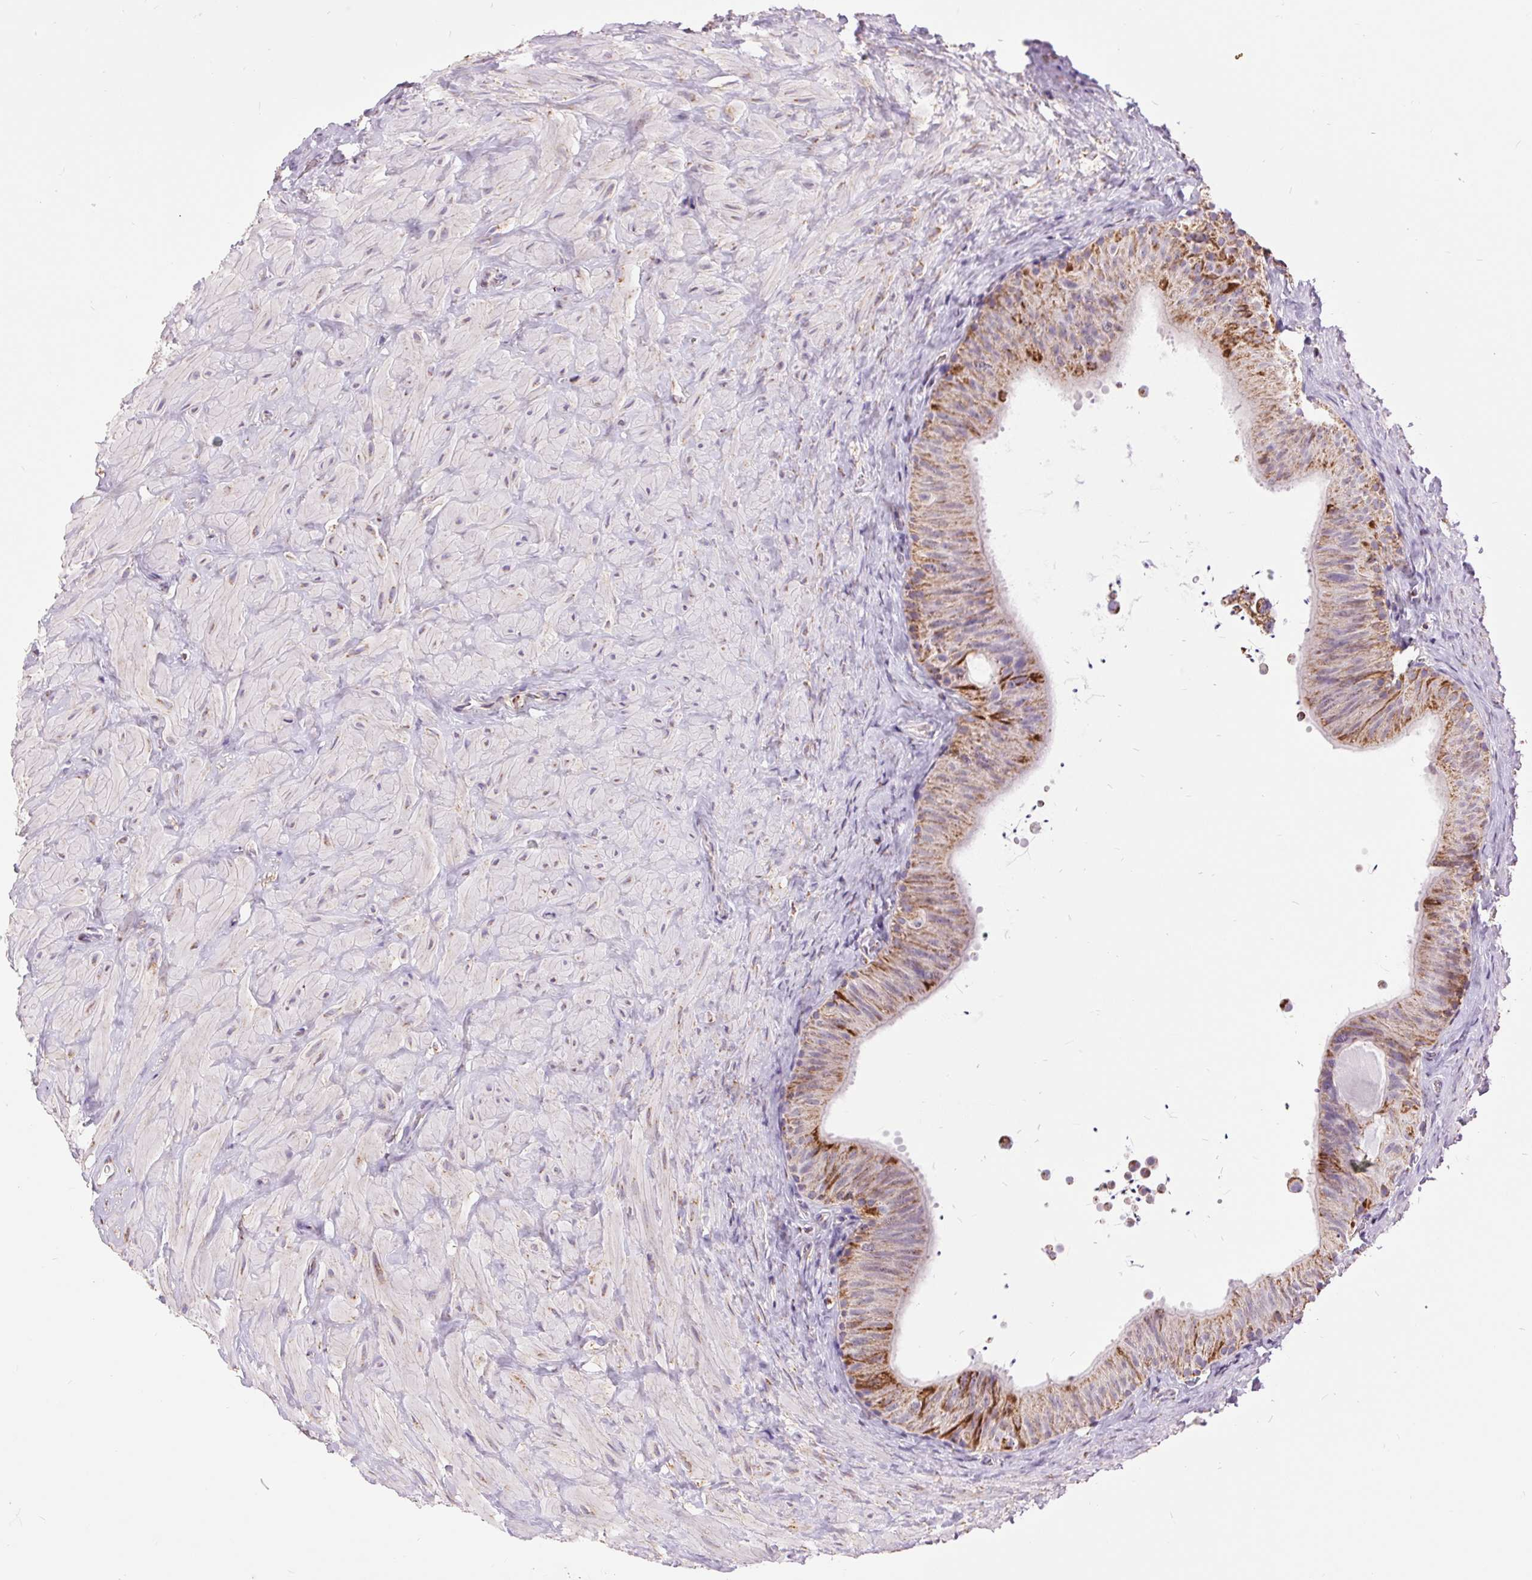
{"staining": {"intensity": "strong", "quantity": "<25%", "location": "cytoplasmic/membranous"}, "tissue": "epididymis", "cell_type": "Glandular cells", "image_type": "normal", "snomed": [{"axis": "morphology", "description": "Normal tissue, NOS"}, {"axis": "topography", "description": "Epididymis, spermatic cord, NOS"}, {"axis": "topography", "description": "Epididymis"}], "caption": "Protein expression analysis of normal human epididymis reveals strong cytoplasmic/membranous positivity in approximately <25% of glandular cells.", "gene": "ATP5PB", "patient": {"sex": "male", "age": 31}}